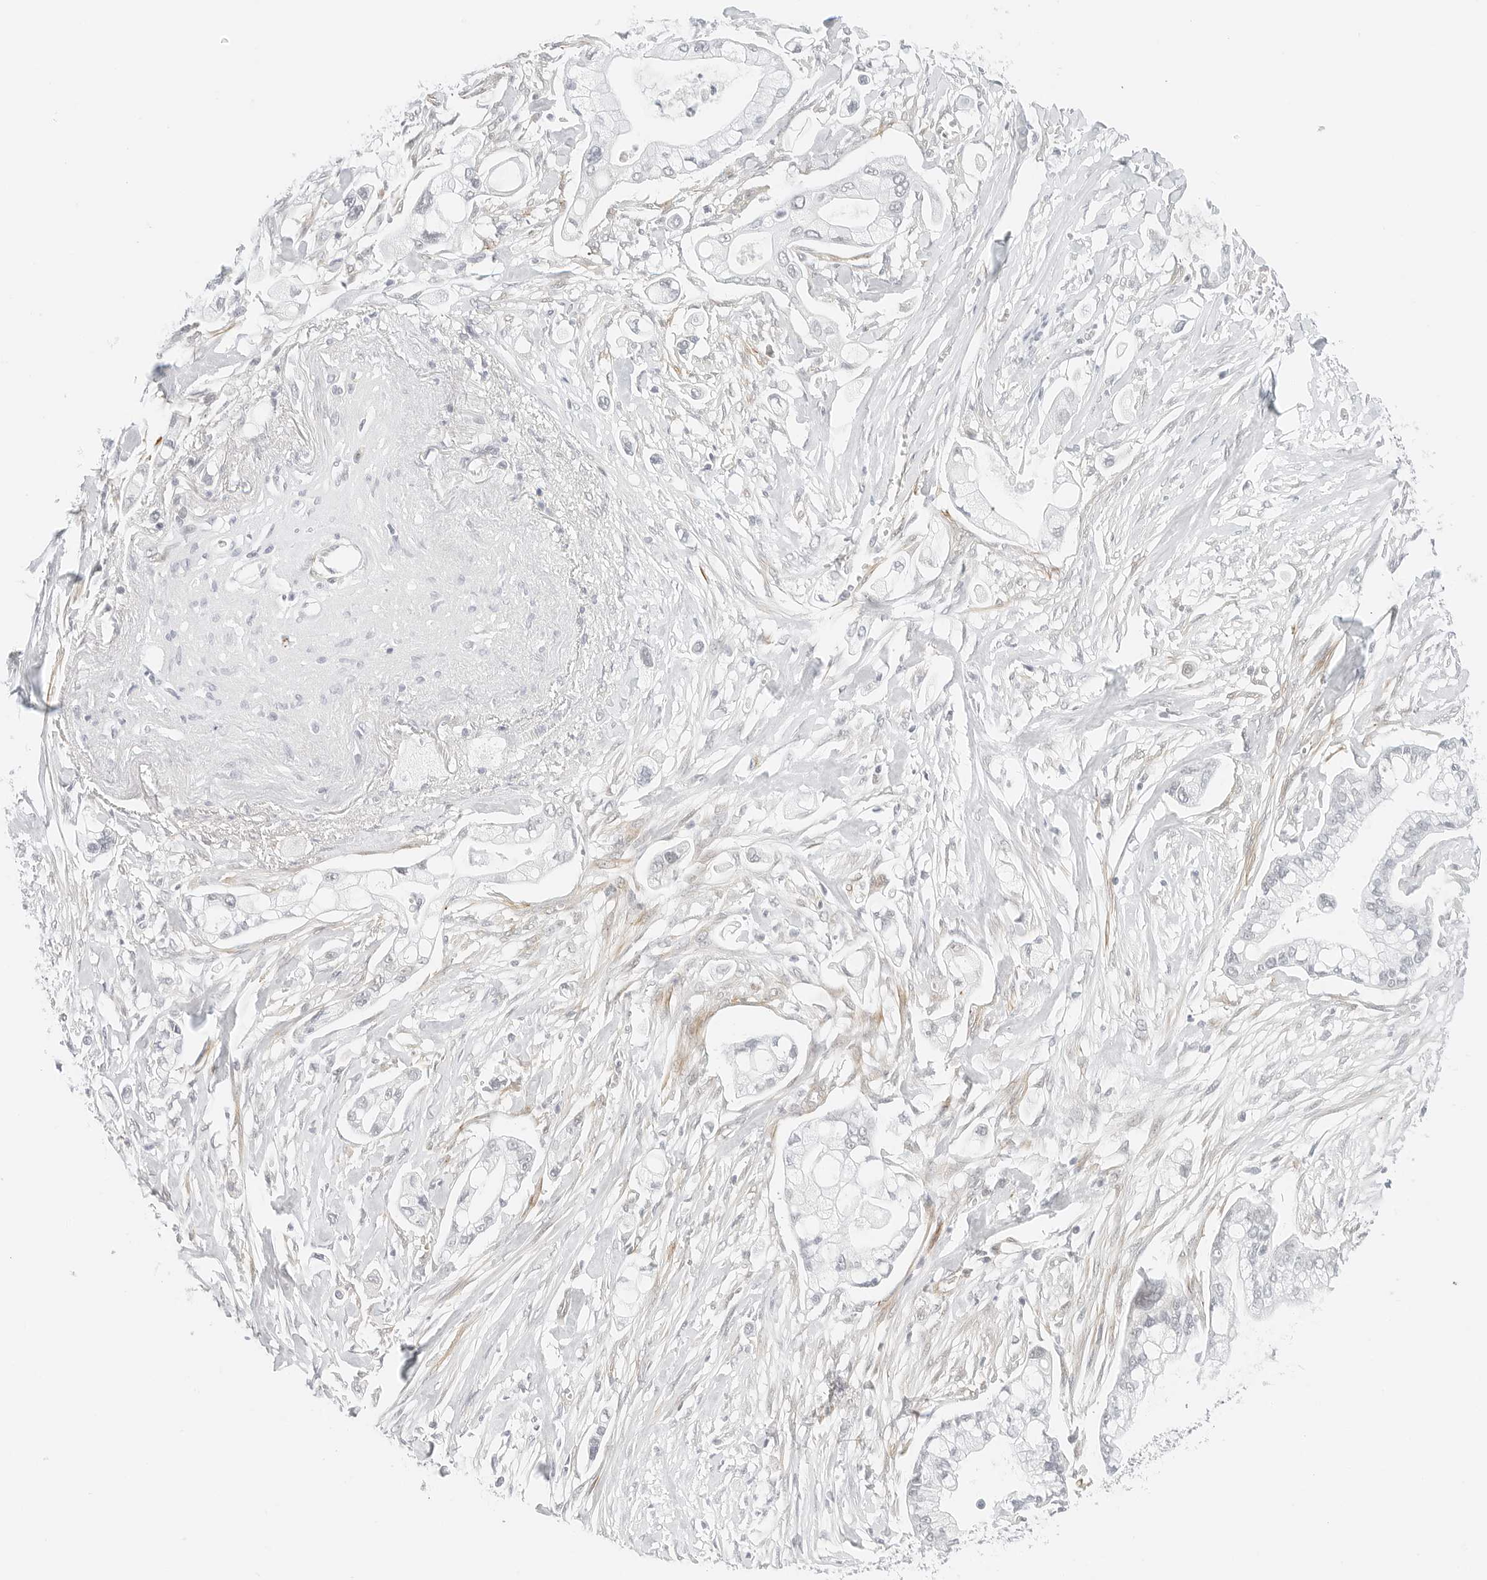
{"staining": {"intensity": "negative", "quantity": "none", "location": "none"}, "tissue": "pancreatic cancer", "cell_type": "Tumor cells", "image_type": "cancer", "snomed": [{"axis": "morphology", "description": "Adenocarcinoma, NOS"}, {"axis": "topography", "description": "Pancreas"}], "caption": "IHC of adenocarcinoma (pancreatic) shows no staining in tumor cells.", "gene": "NEO1", "patient": {"sex": "male", "age": 68}}